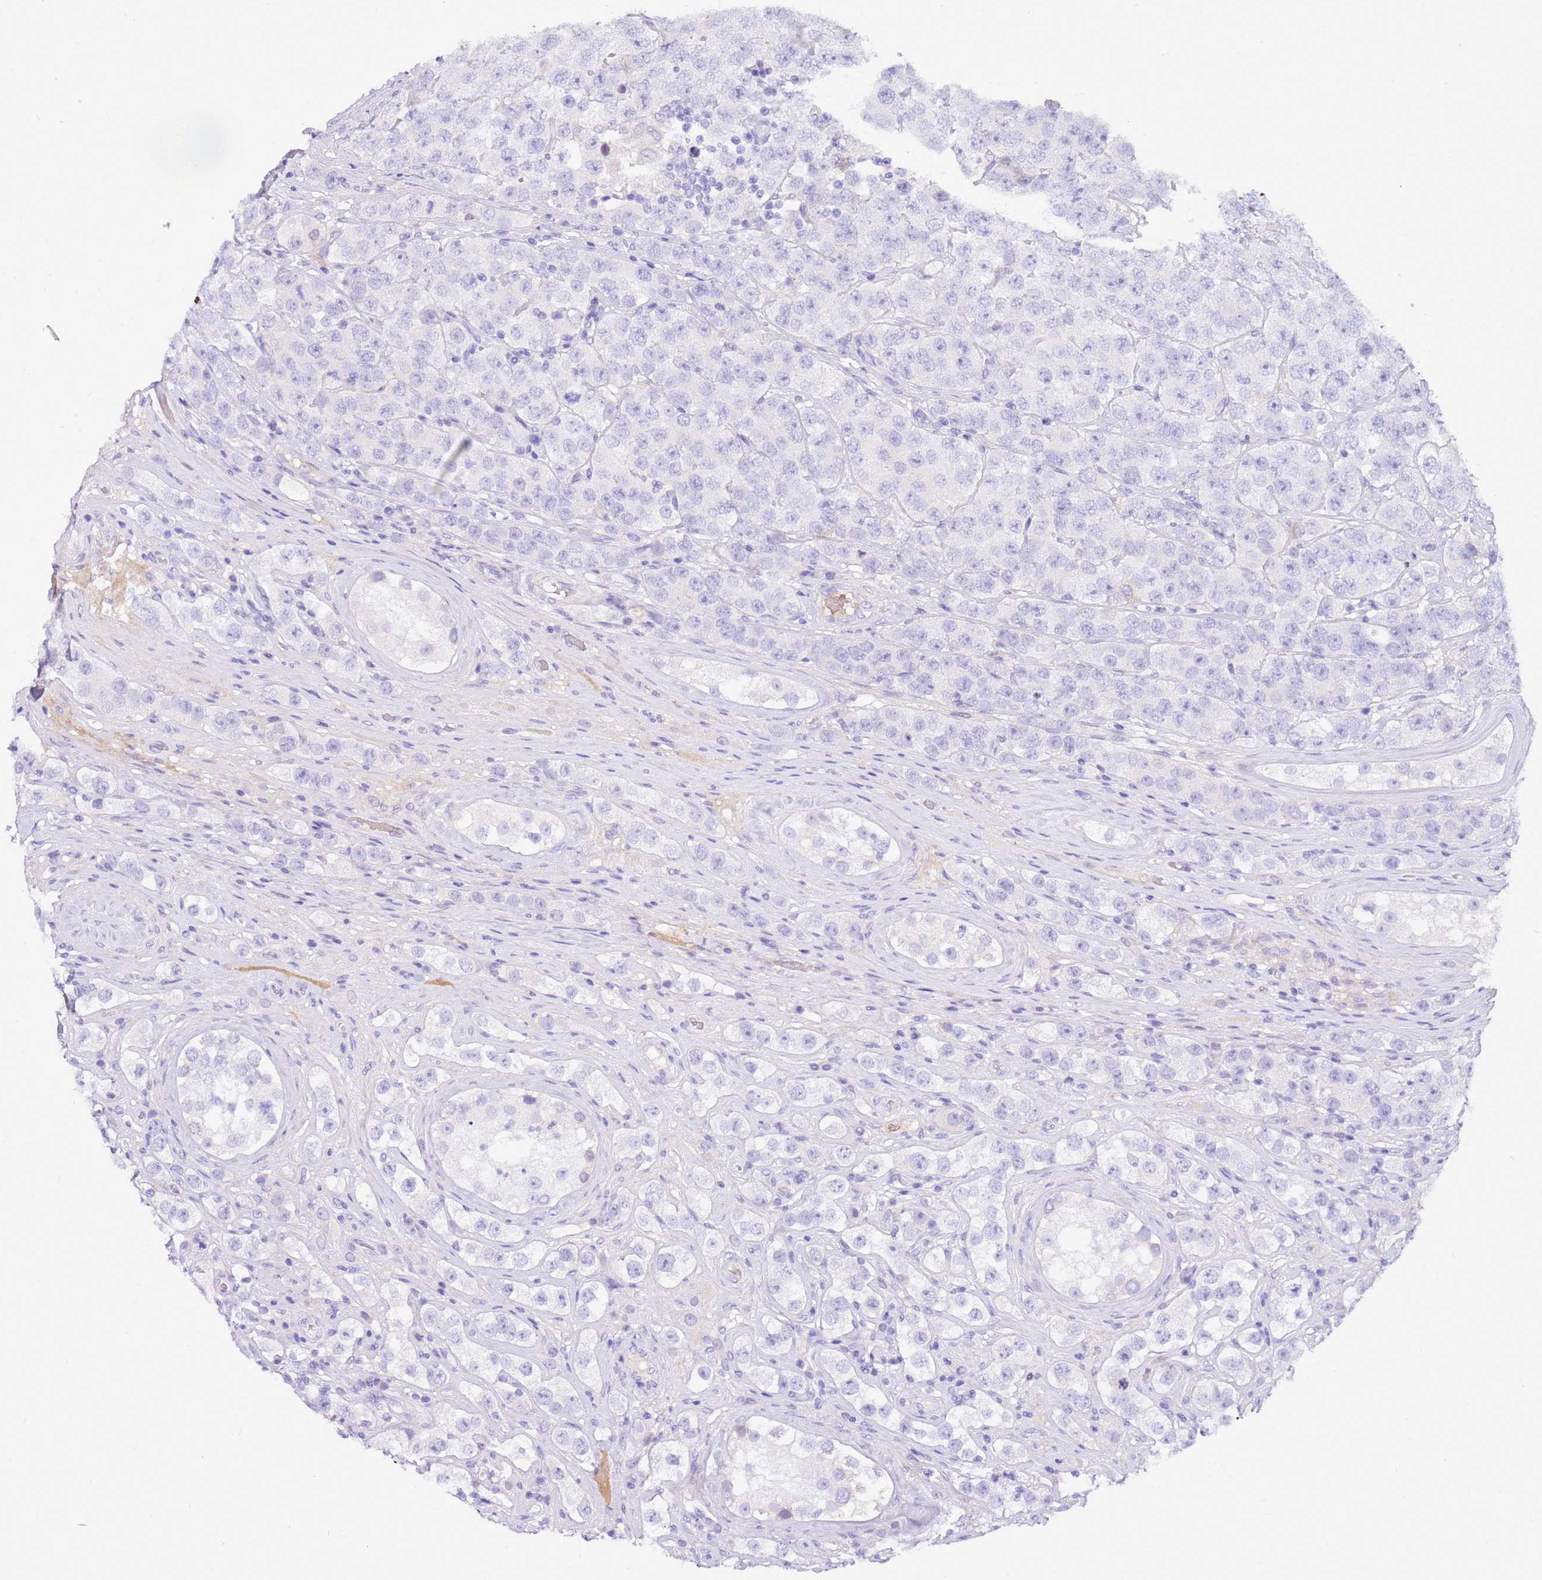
{"staining": {"intensity": "negative", "quantity": "none", "location": "none"}, "tissue": "testis cancer", "cell_type": "Tumor cells", "image_type": "cancer", "snomed": [{"axis": "morphology", "description": "Seminoma, NOS"}, {"axis": "topography", "description": "Testis"}], "caption": "Testis cancer (seminoma) was stained to show a protein in brown. There is no significant positivity in tumor cells. (DAB immunohistochemistry visualized using brightfield microscopy, high magnification).", "gene": "DCDC2B", "patient": {"sex": "male", "age": 28}}